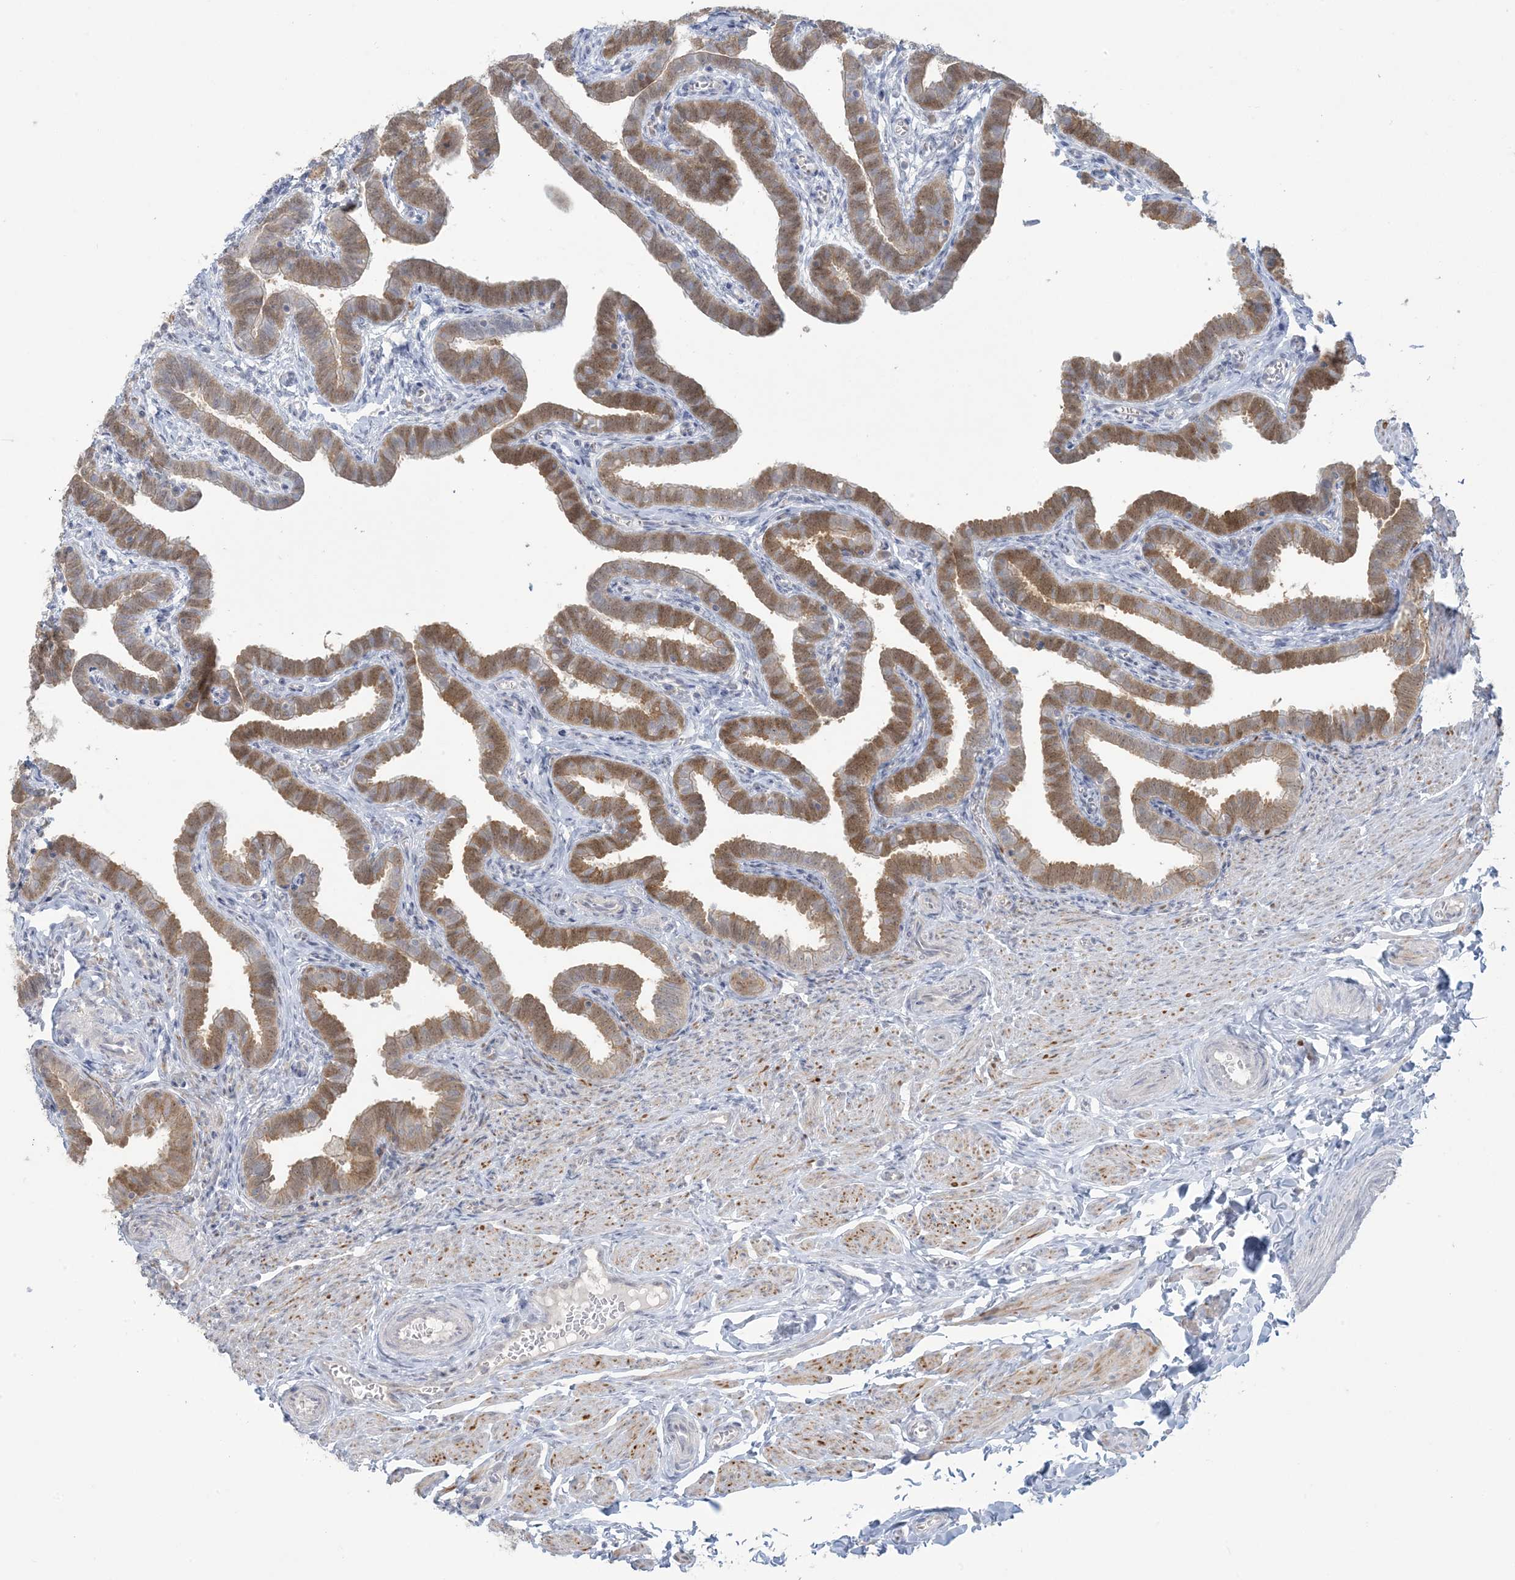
{"staining": {"intensity": "moderate", "quantity": ">75%", "location": "cytoplasmic/membranous,nuclear"}, "tissue": "fallopian tube", "cell_type": "Glandular cells", "image_type": "normal", "snomed": [{"axis": "morphology", "description": "Normal tissue, NOS"}, {"axis": "topography", "description": "Fallopian tube"}], "caption": "Protein analysis of benign fallopian tube demonstrates moderate cytoplasmic/membranous,nuclear staining in approximately >75% of glandular cells. The staining is performed using DAB (3,3'-diaminobenzidine) brown chromogen to label protein expression. The nuclei are counter-stained blue using hematoxylin.", "gene": "NRBP2", "patient": {"sex": "female", "age": 36}}